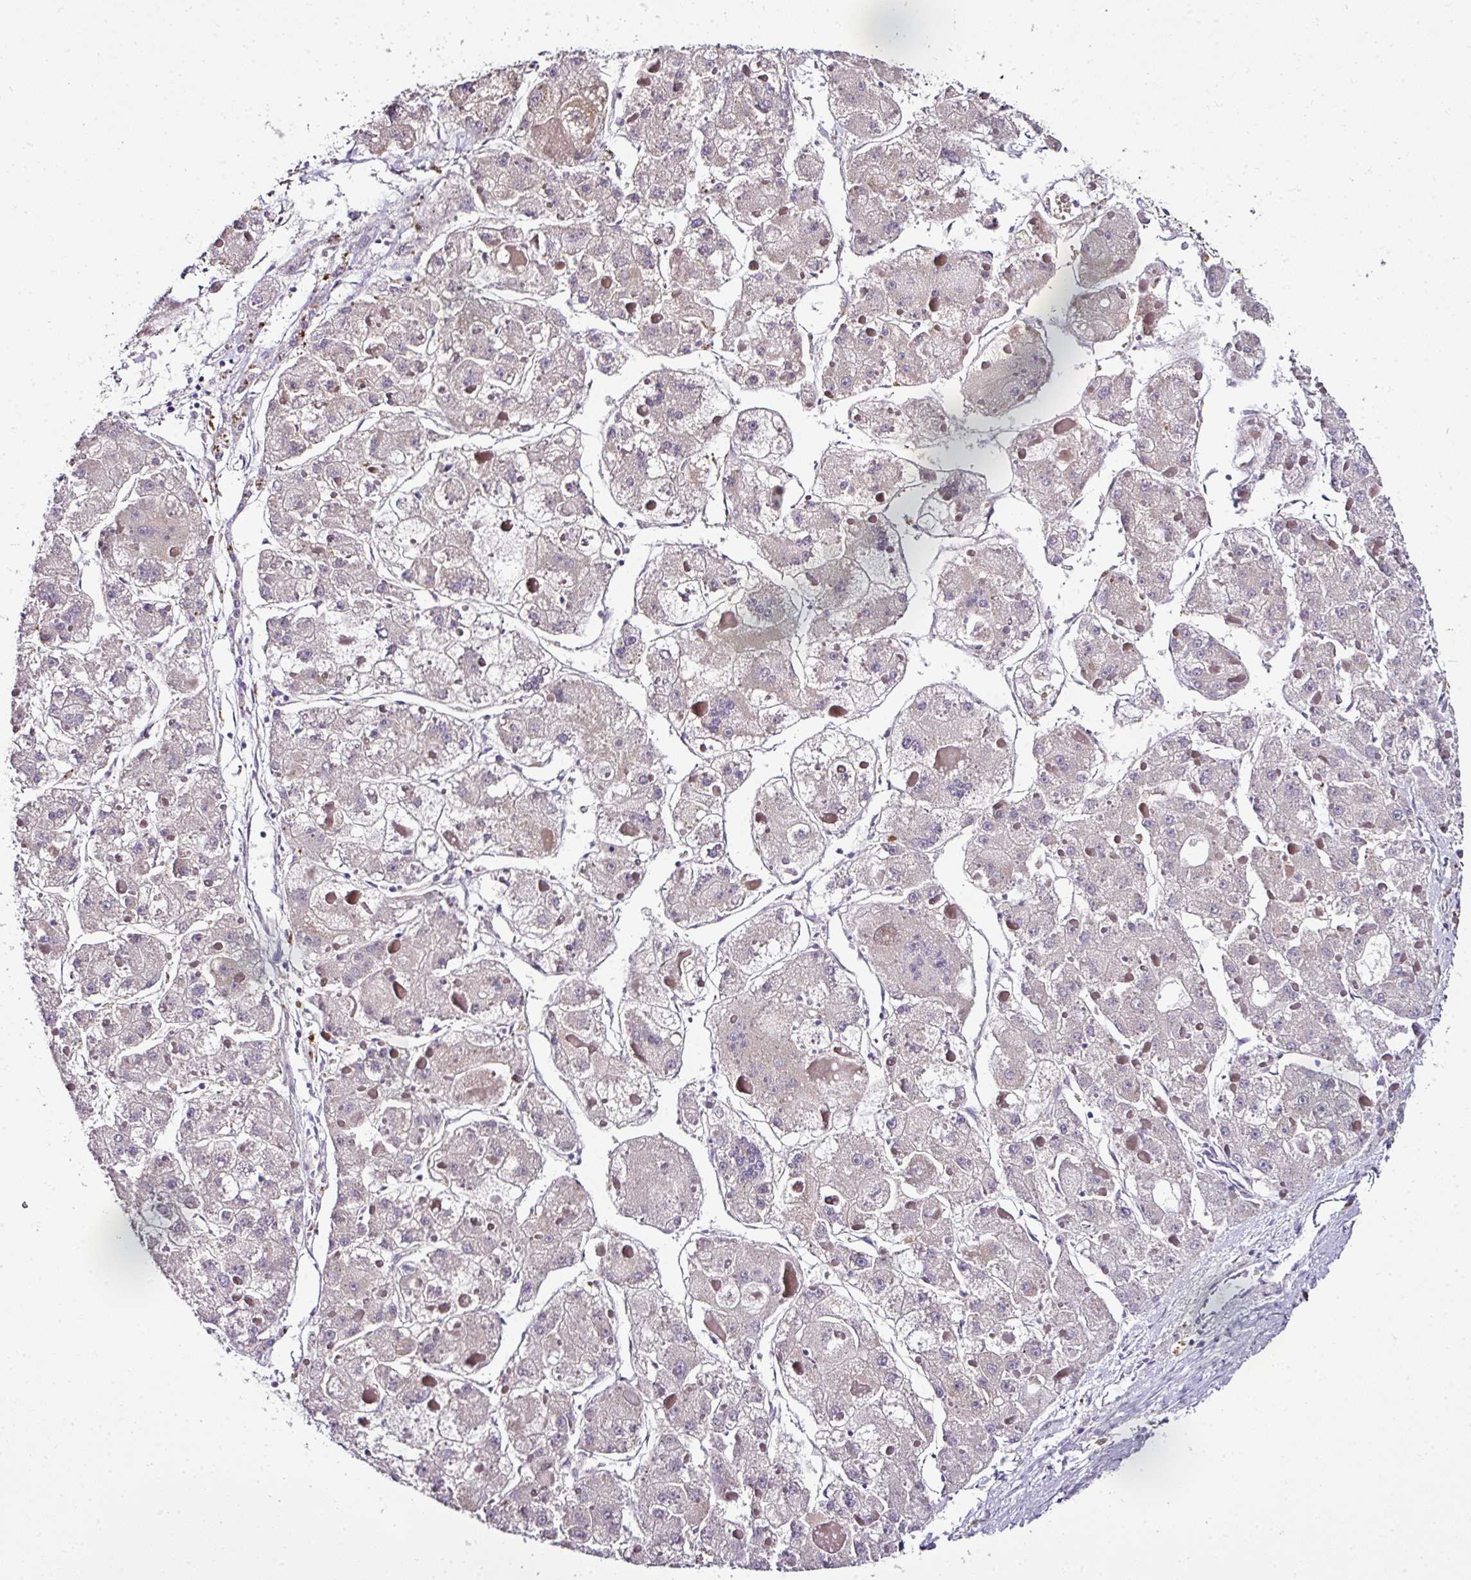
{"staining": {"intensity": "negative", "quantity": "none", "location": "none"}, "tissue": "liver cancer", "cell_type": "Tumor cells", "image_type": "cancer", "snomed": [{"axis": "morphology", "description": "Carcinoma, Hepatocellular, NOS"}, {"axis": "topography", "description": "Liver"}], "caption": "Photomicrograph shows no significant protein staining in tumor cells of liver cancer.", "gene": "NAPSA", "patient": {"sex": "female", "age": 73}}